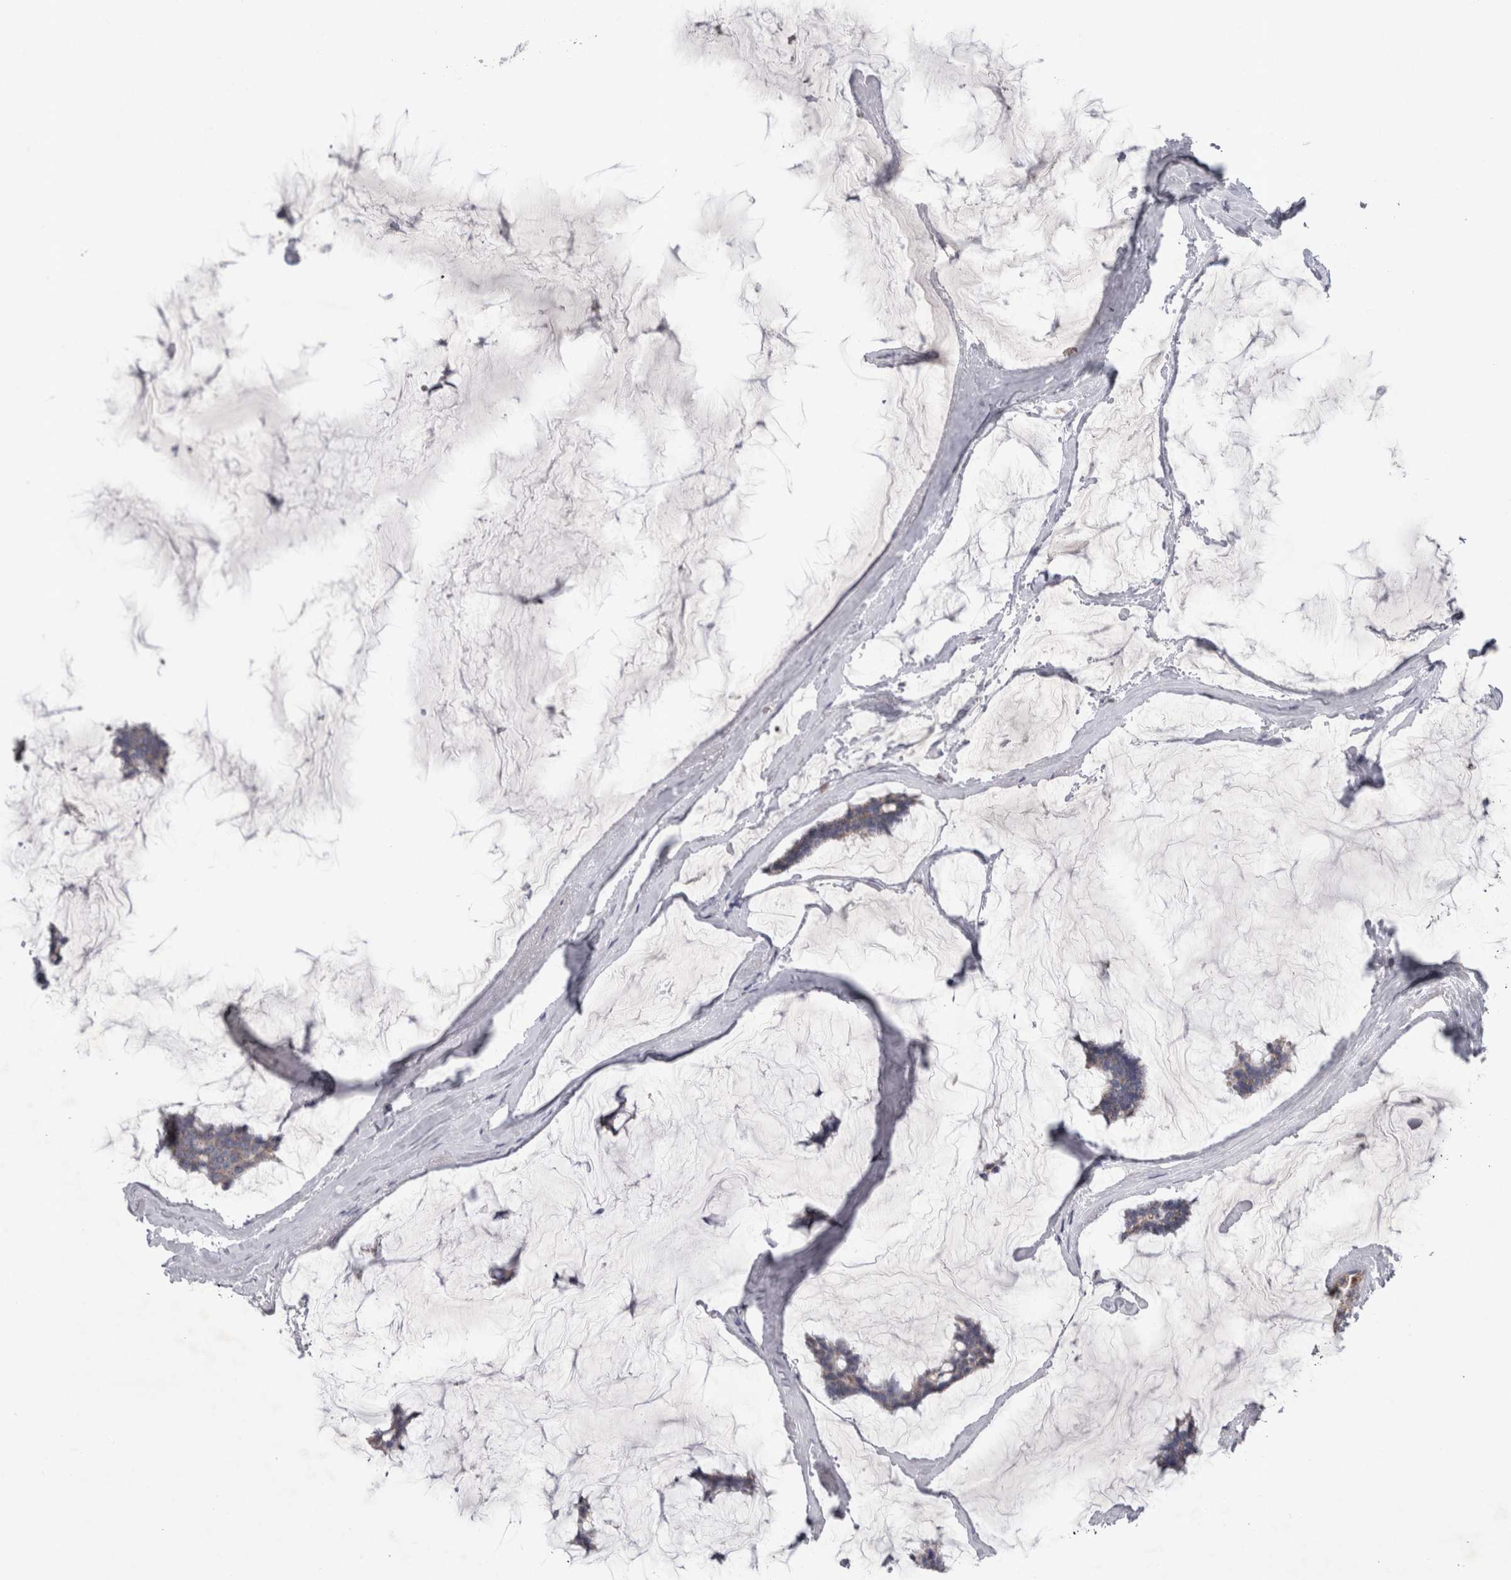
{"staining": {"intensity": "weak", "quantity": "<25%", "location": "cytoplasmic/membranous"}, "tissue": "breast cancer", "cell_type": "Tumor cells", "image_type": "cancer", "snomed": [{"axis": "morphology", "description": "Duct carcinoma"}, {"axis": "topography", "description": "Breast"}], "caption": "The immunohistochemistry (IHC) image has no significant positivity in tumor cells of breast invasive ductal carcinoma tissue. Brightfield microscopy of immunohistochemistry (IHC) stained with DAB (3,3'-diaminobenzidine) (brown) and hematoxylin (blue), captured at high magnification.", "gene": "HDHD3", "patient": {"sex": "female", "age": 93}}